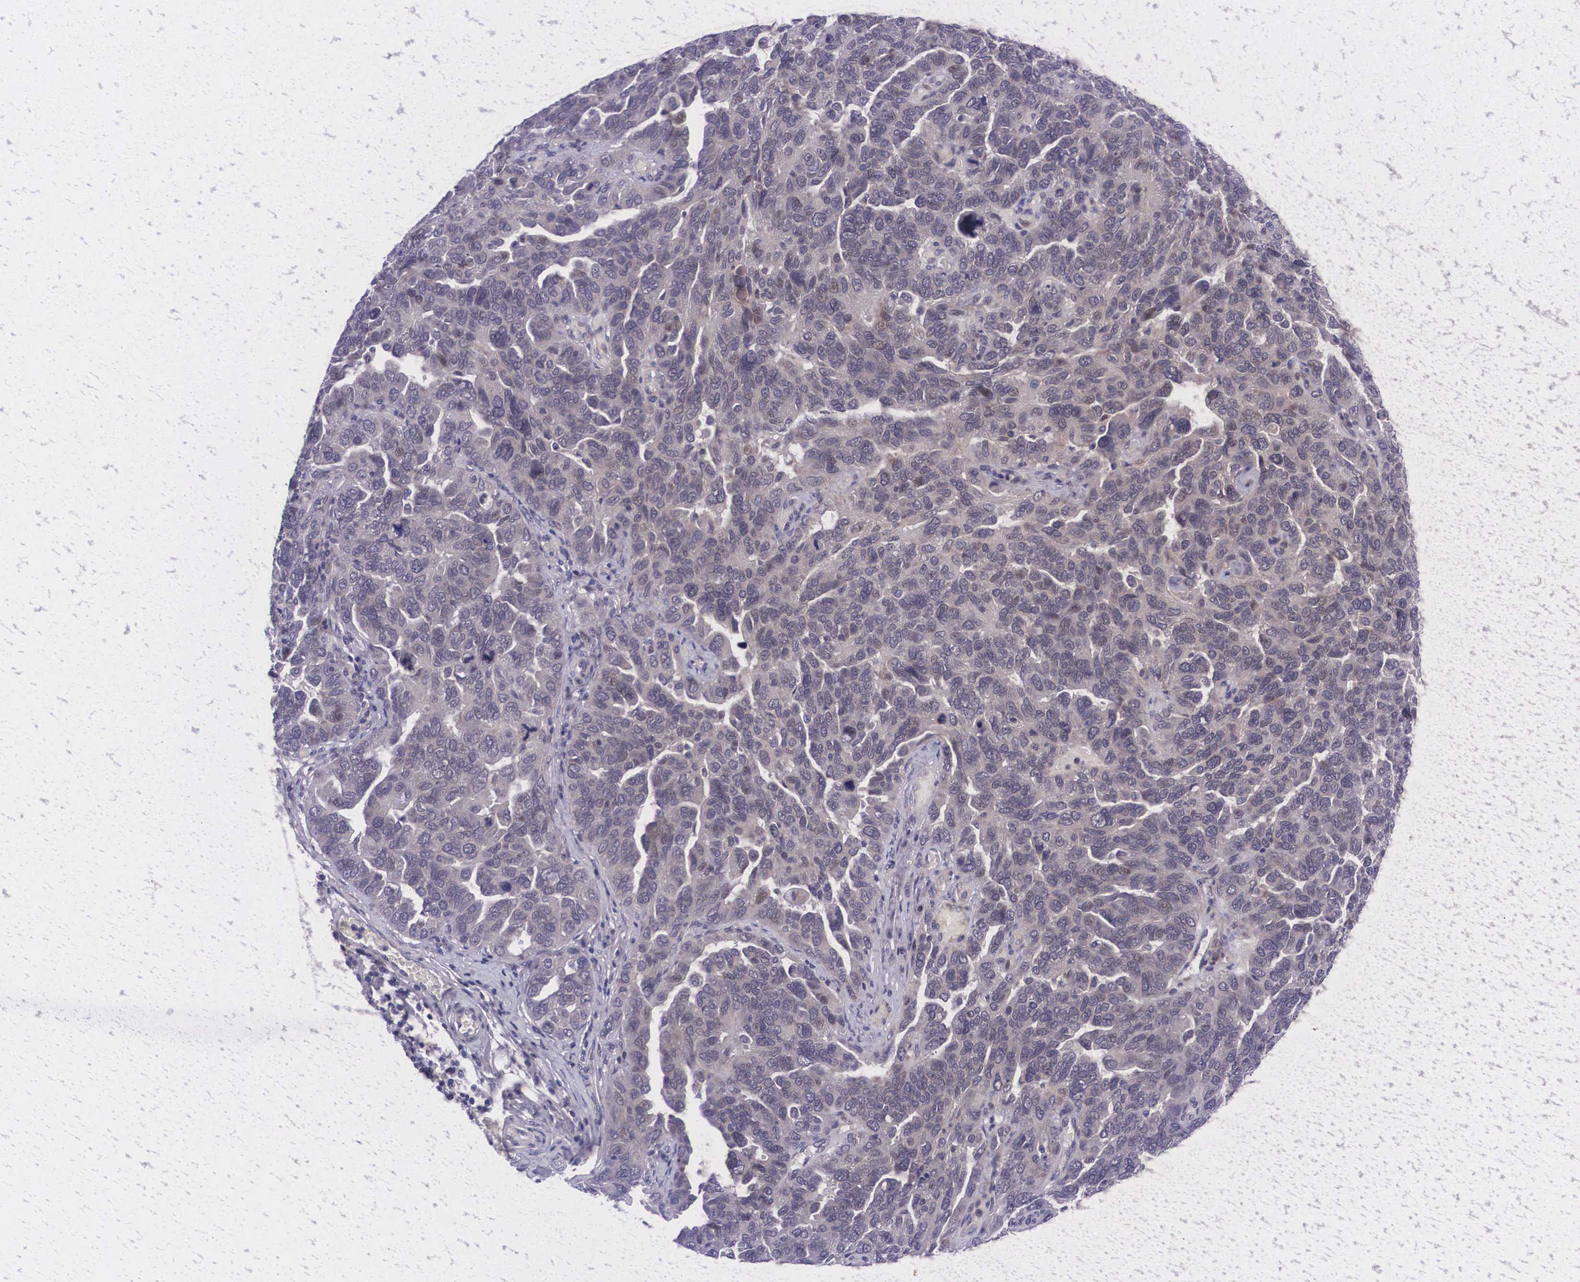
{"staining": {"intensity": "negative", "quantity": "none", "location": "none"}, "tissue": "ovarian cancer", "cell_type": "Tumor cells", "image_type": "cancer", "snomed": [{"axis": "morphology", "description": "Cystadenocarcinoma, serous, NOS"}, {"axis": "topography", "description": "Ovary"}], "caption": "DAB immunohistochemical staining of ovarian cancer (serous cystadenocarcinoma) demonstrates no significant staining in tumor cells.", "gene": "C22orf31", "patient": {"sex": "female", "age": 64}}